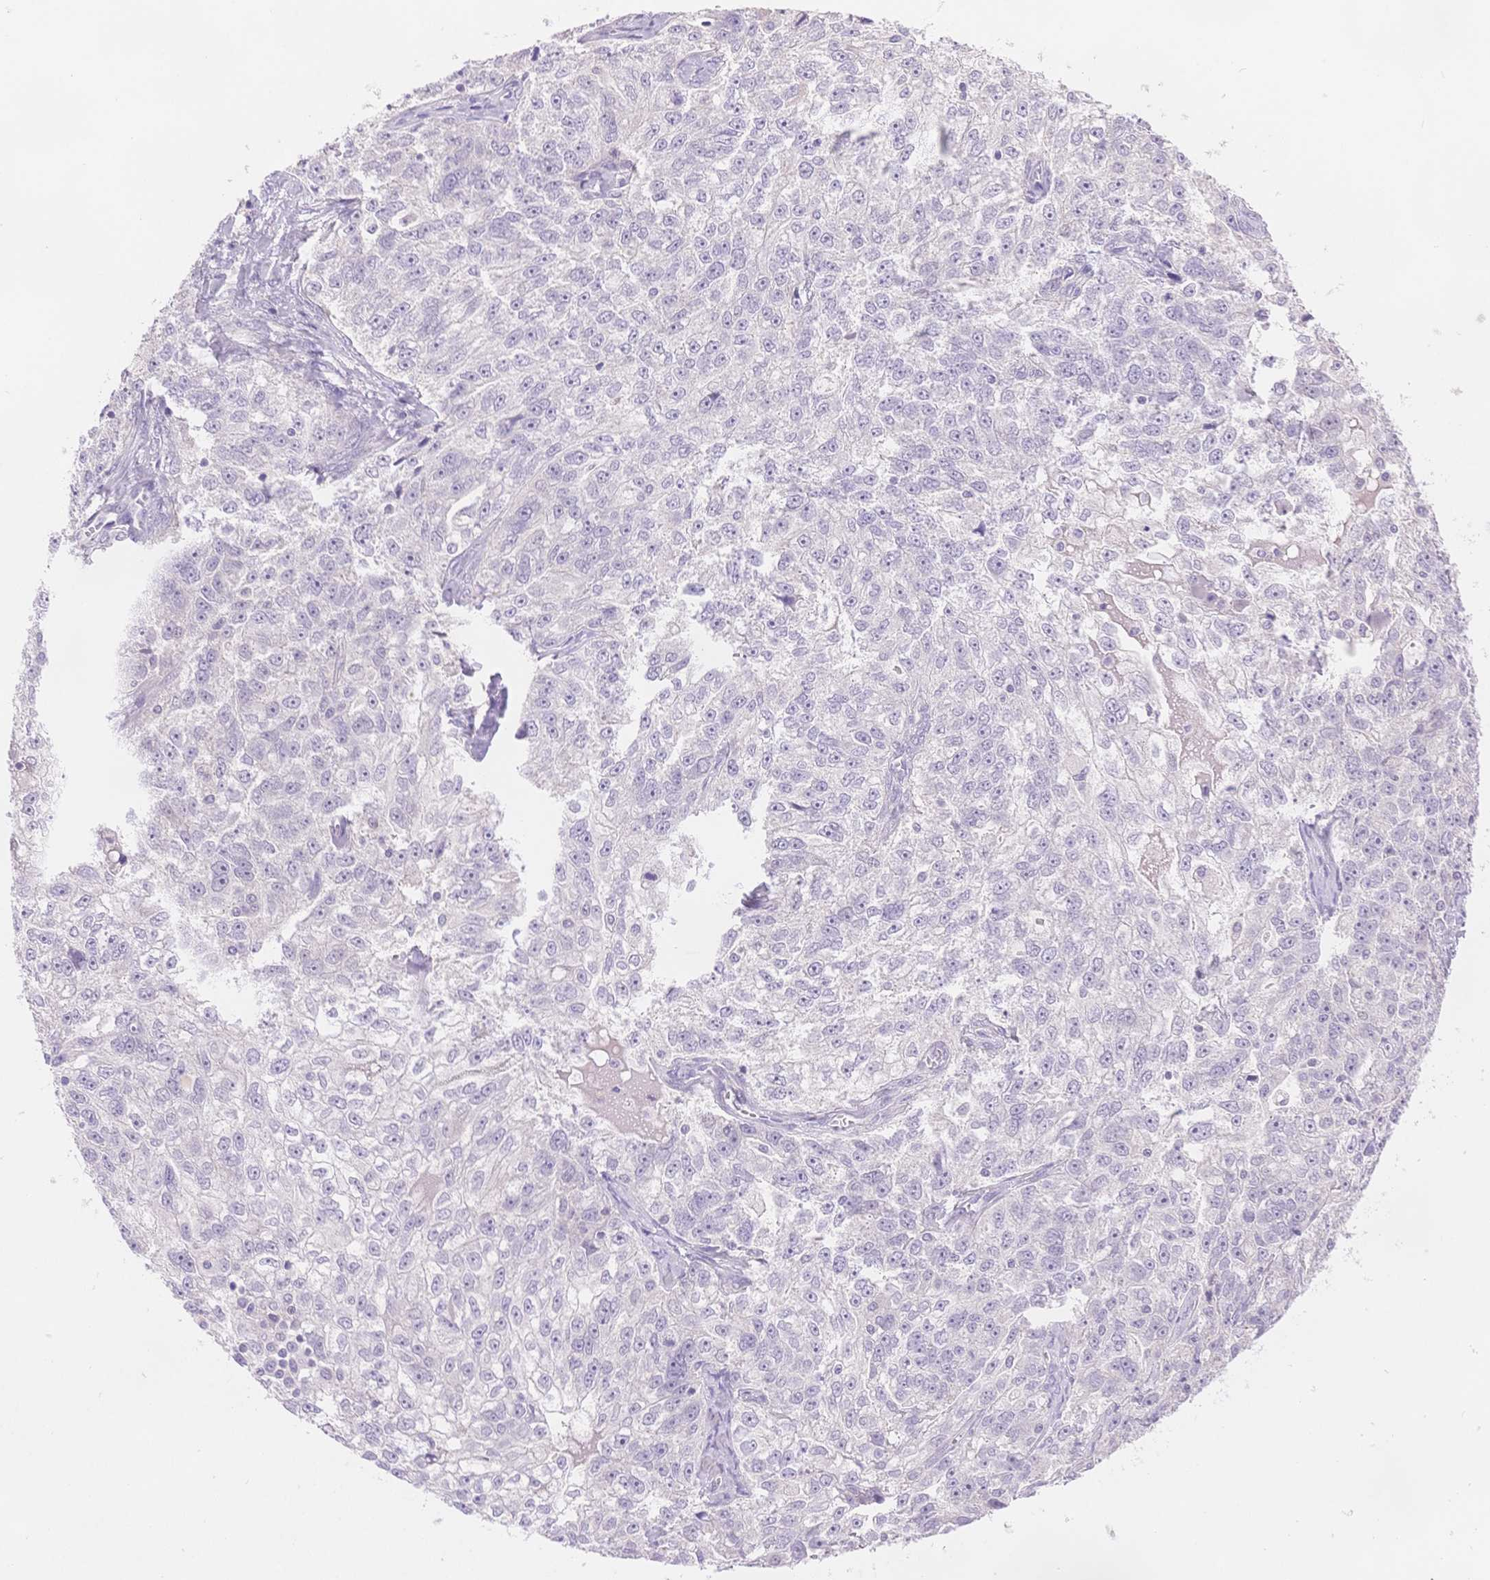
{"staining": {"intensity": "negative", "quantity": "none", "location": "none"}, "tissue": "ovarian cancer", "cell_type": "Tumor cells", "image_type": "cancer", "snomed": [{"axis": "morphology", "description": "Cystadenocarcinoma, serous, NOS"}, {"axis": "topography", "description": "Ovary"}], "caption": "Tumor cells are negative for protein expression in human ovarian cancer. The staining was performed using DAB (3,3'-diaminobenzidine) to visualize the protein expression in brown, while the nuclei were stained in blue with hematoxylin (Magnification: 20x).", "gene": "MYOM1", "patient": {"sex": "female", "age": 51}}